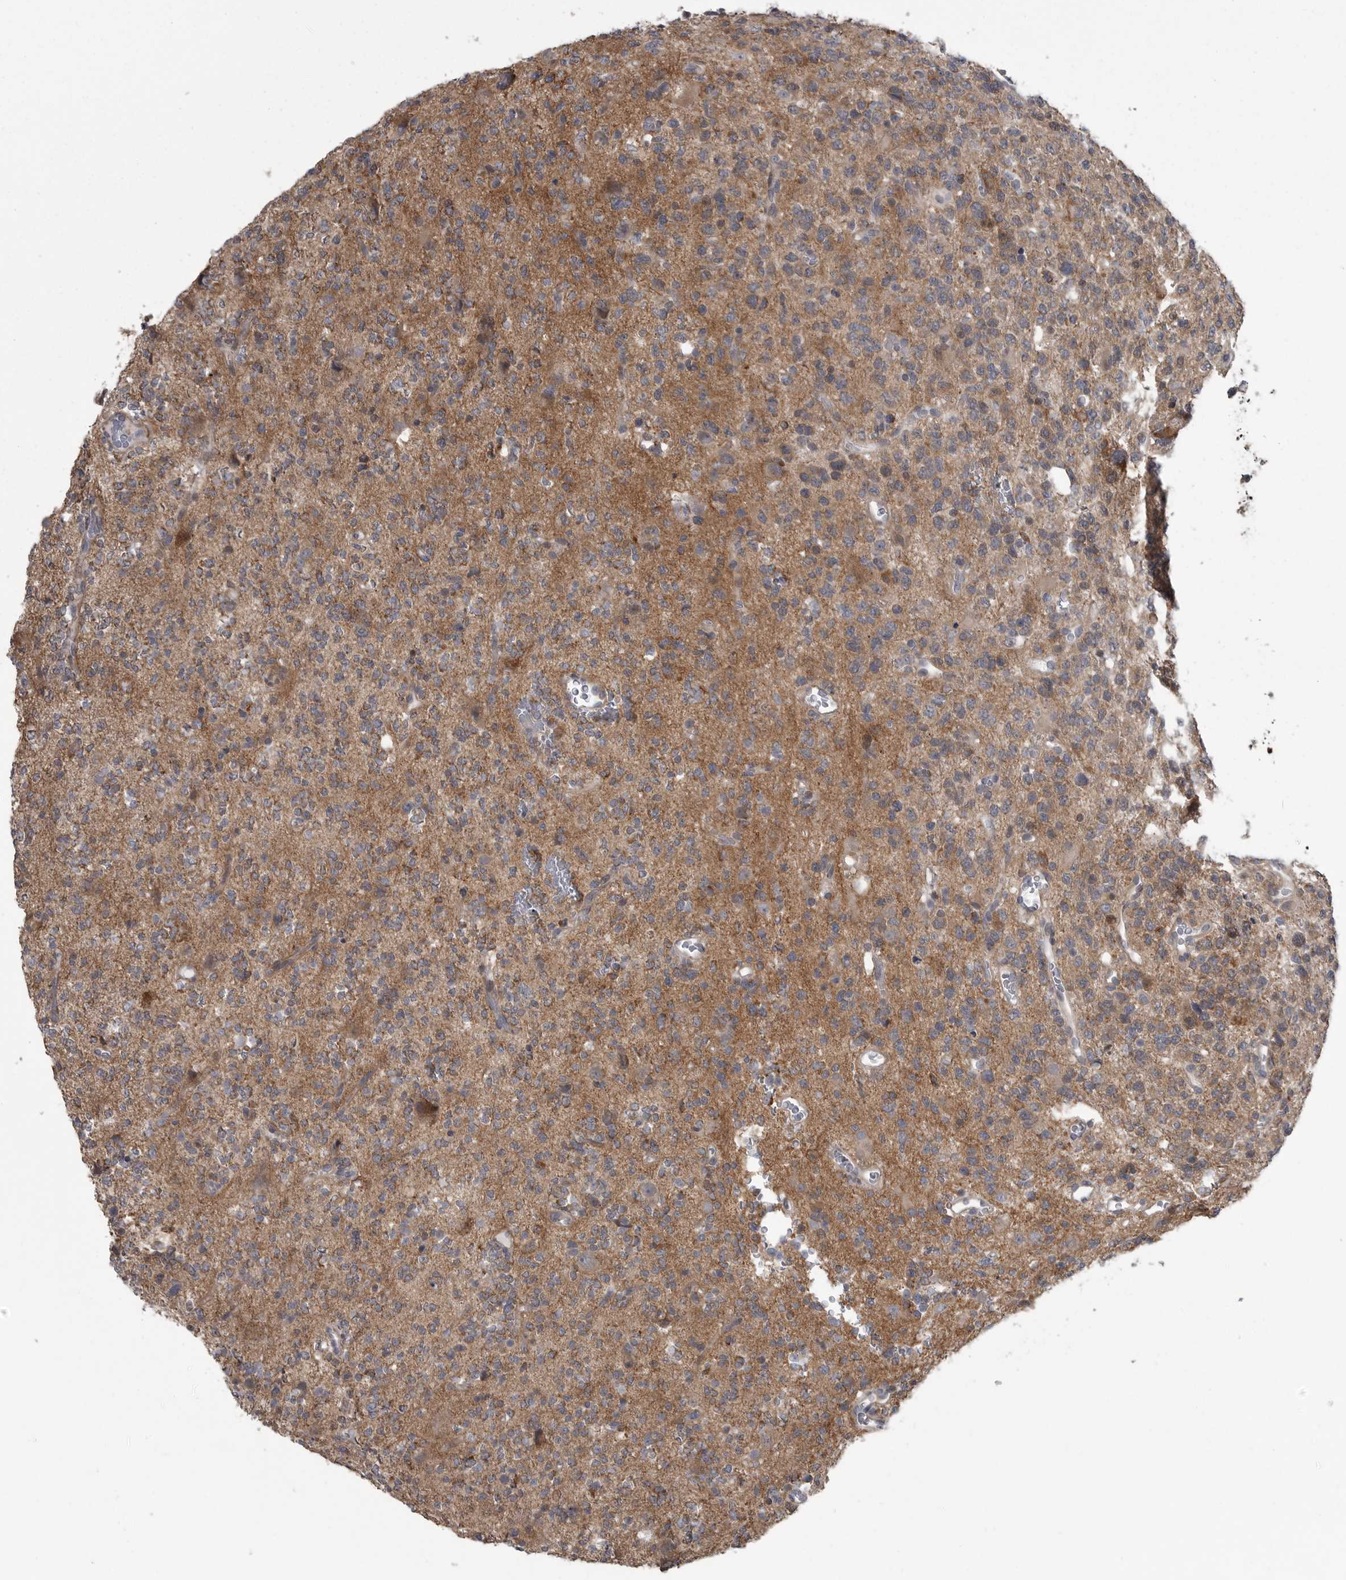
{"staining": {"intensity": "moderate", "quantity": ">75%", "location": "cytoplasmic/membranous"}, "tissue": "glioma", "cell_type": "Tumor cells", "image_type": "cancer", "snomed": [{"axis": "morphology", "description": "Glioma, malignant, High grade"}, {"axis": "topography", "description": "Brain"}], "caption": "Brown immunohistochemical staining in human glioma demonstrates moderate cytoplasmic/membranous staining in about >75% of tumor cells. Nuclei are stained in blue.", "gene": "PPP1R9A", "patient": {"sex": "female", "age": 62}}